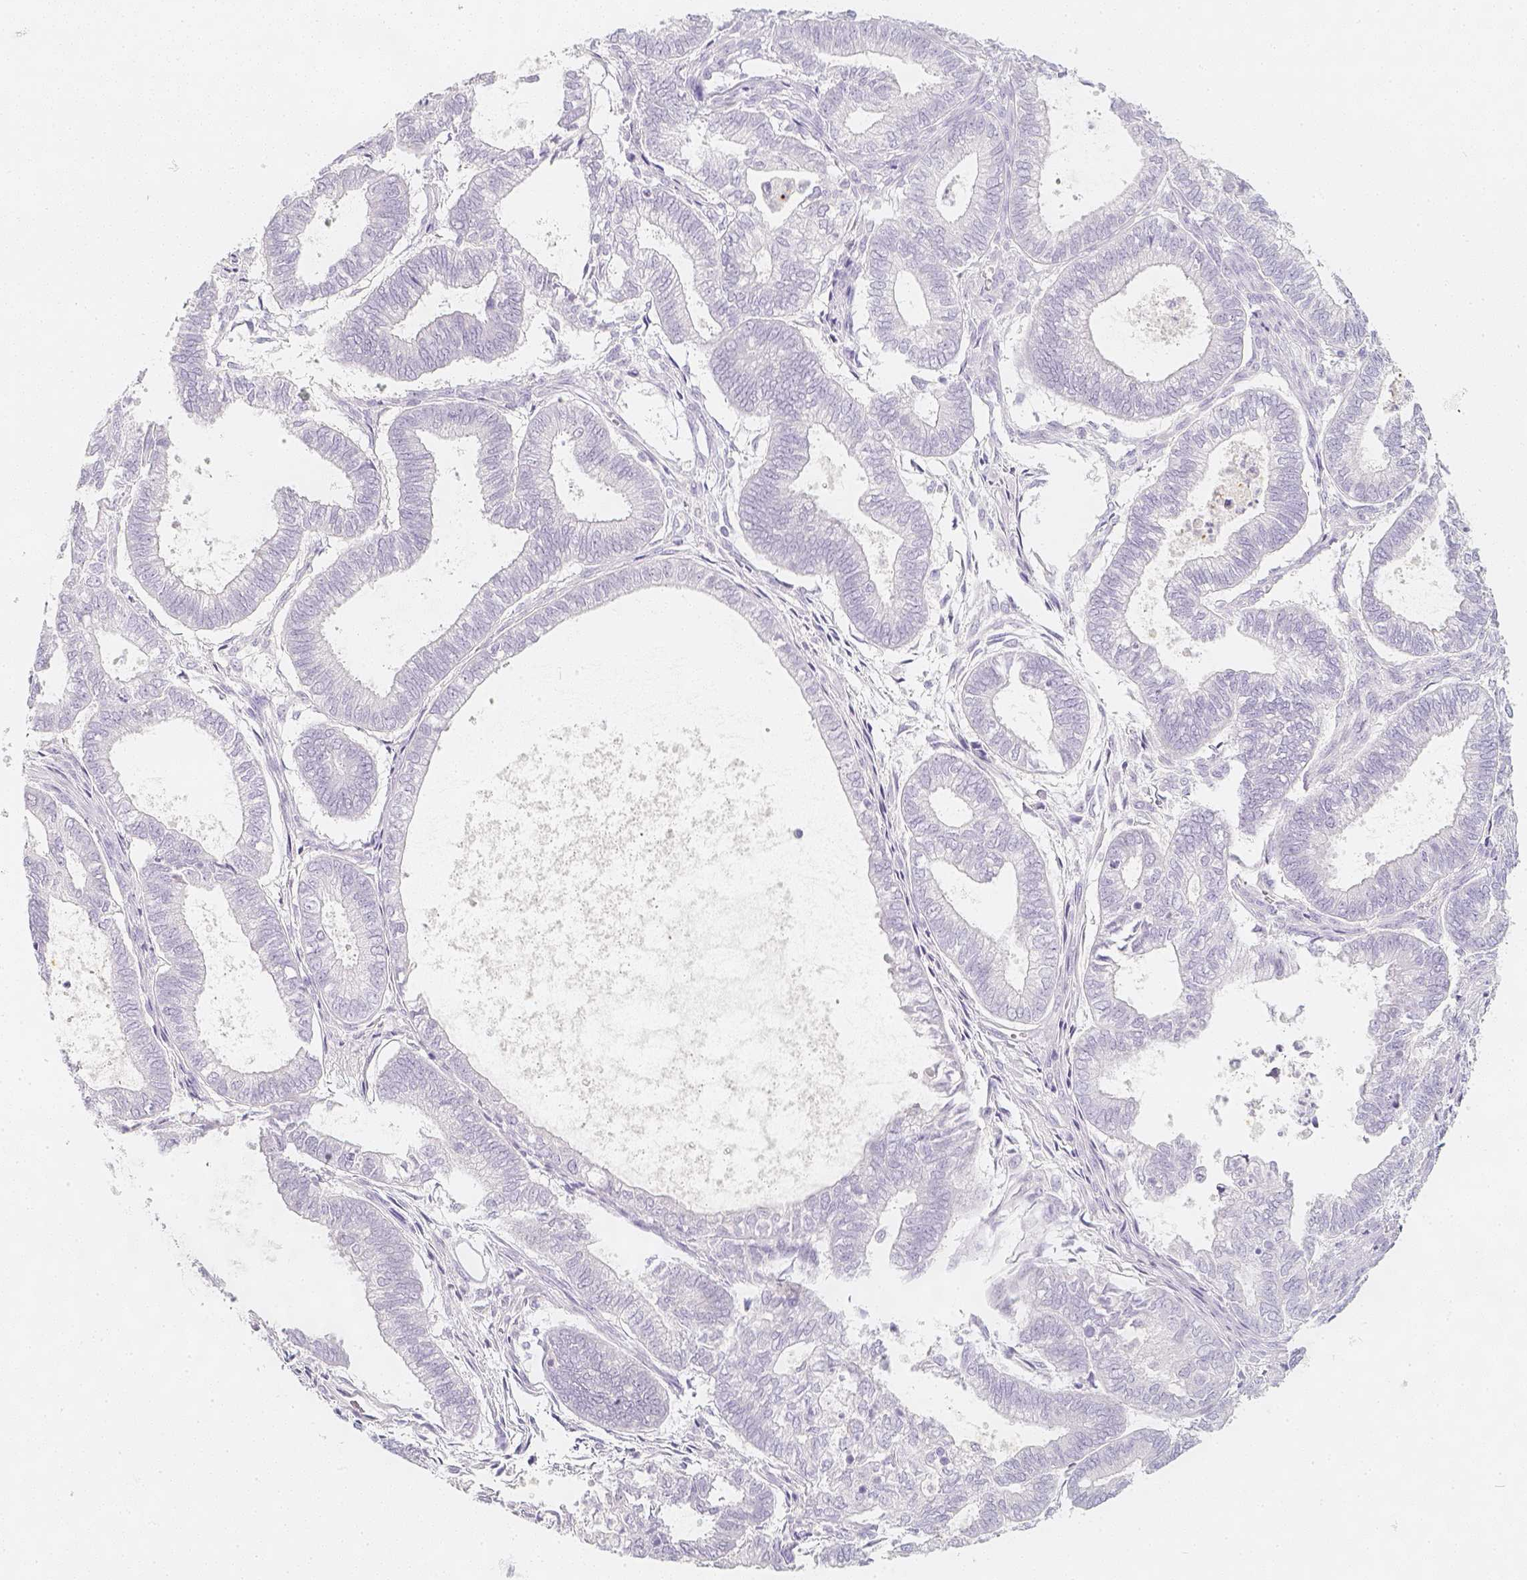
{"staining": {"intensity": "negative", "quantity": "none", "location": "none"}, "tissue": "ovarian cancer", "cell_type": "Tumor cells", "image_type": "cancer", "snomed": [{"axis": "morphology", "description": "Carcinoma, endometroid"}, {"axis": "topography", "description": "Ovary"}], "caption": "Tumor cells are negative for brown protein staining in endometroid carcinoma (ovarian).", "gene": "SLC18A1", "patient": {"sex": "female", "age": 64}}